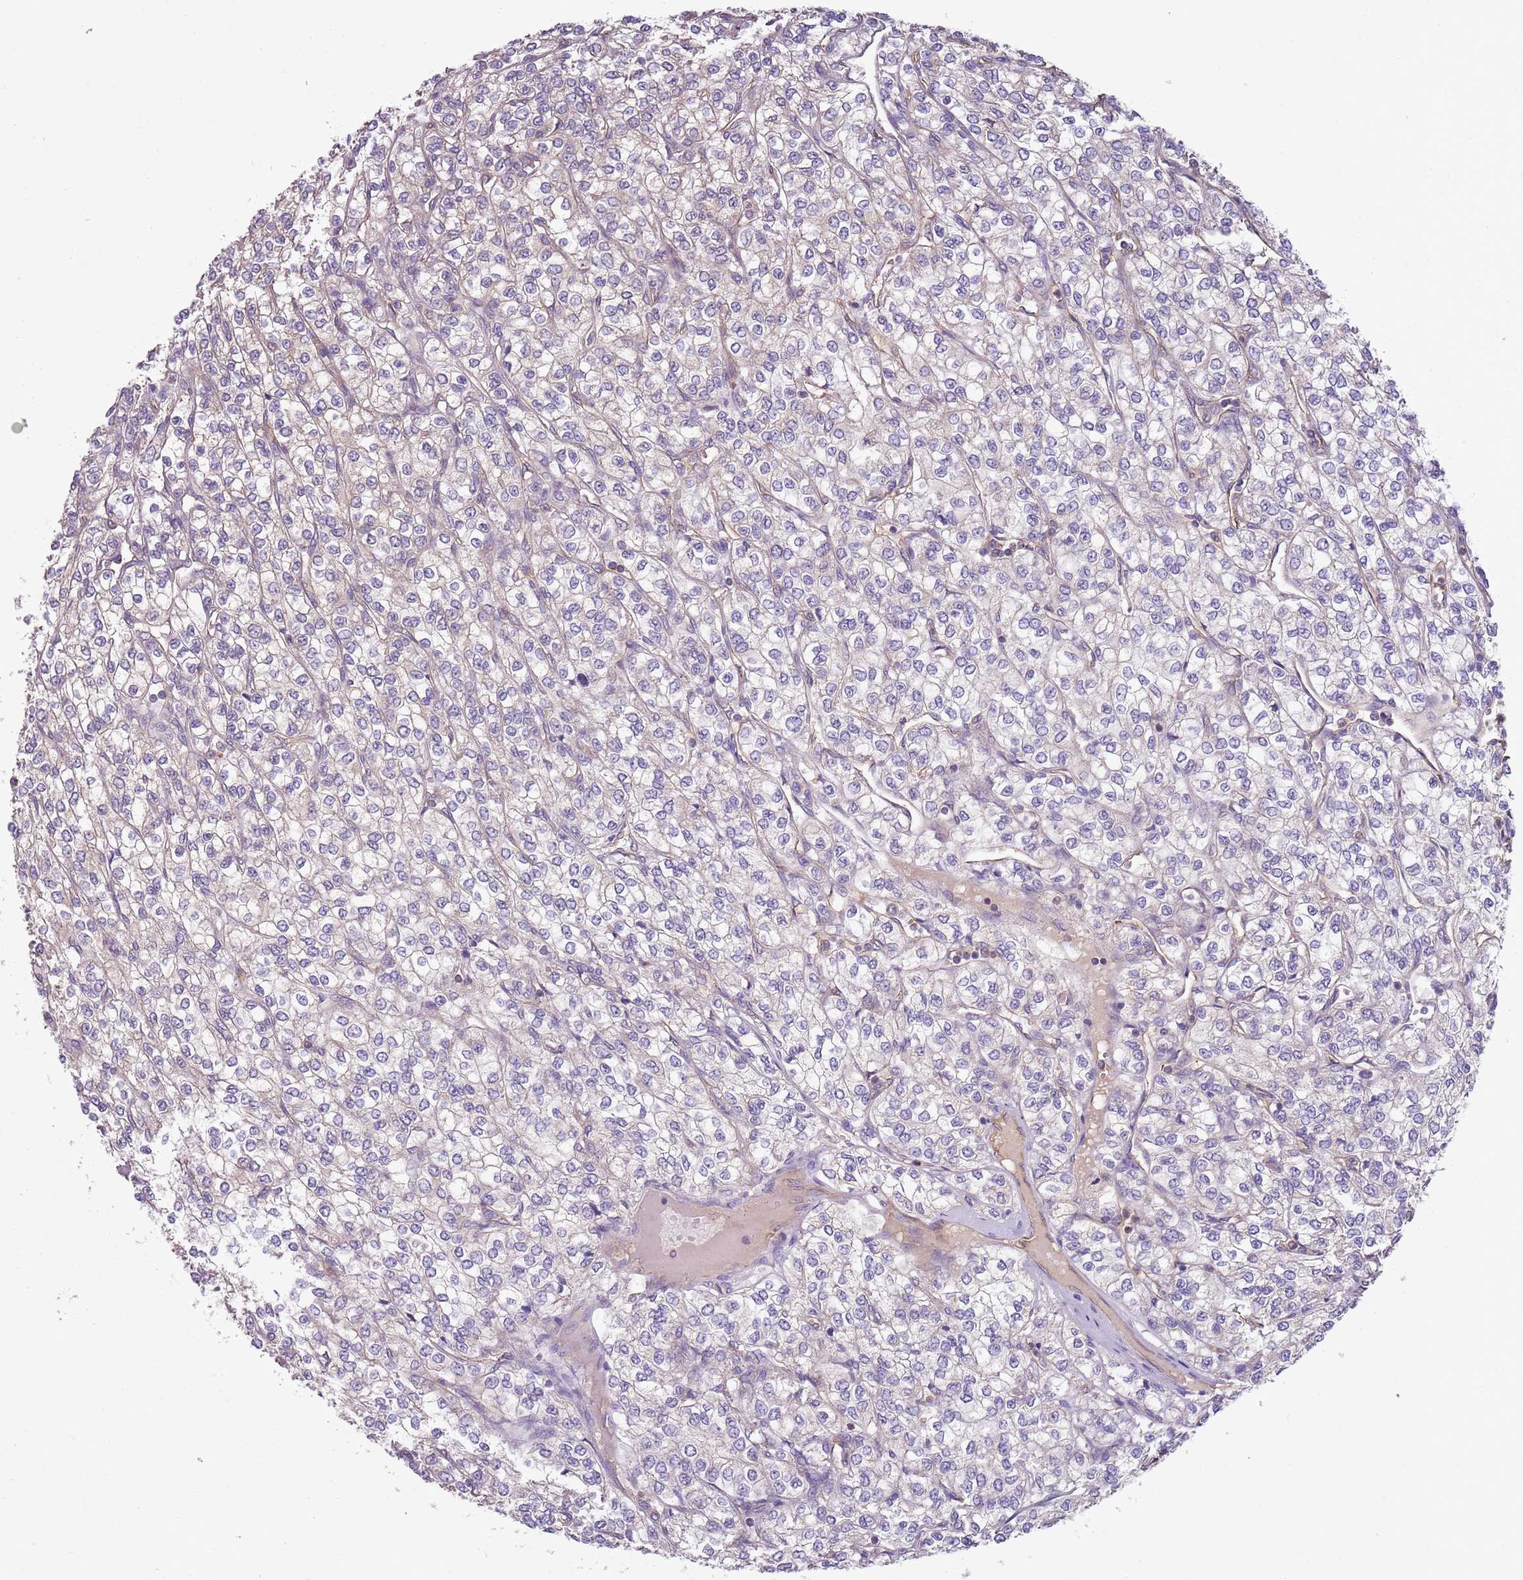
{"staining": {"intensity": "negative", "quantity": "none", "location": "none"}, "tissue": "renal cancer", "cell_type": "Tumor cells", "image_type": "cancer", "snomed": [{"axis": "morphology", "description": "Adenocarcinoma, NOS"}, {"axis": "topography", "description": "Kidney"}], "caption": "Immunohistochemistry (IHC) image of neoplastic tissue: human adenocarcinoma (renal) stained with DAB (3,3'-diaminobenzidine) shows no significant protein staining in tumor cells.", "gene": "SKOR2", "patient": {"sex": "male", "age": 80}}